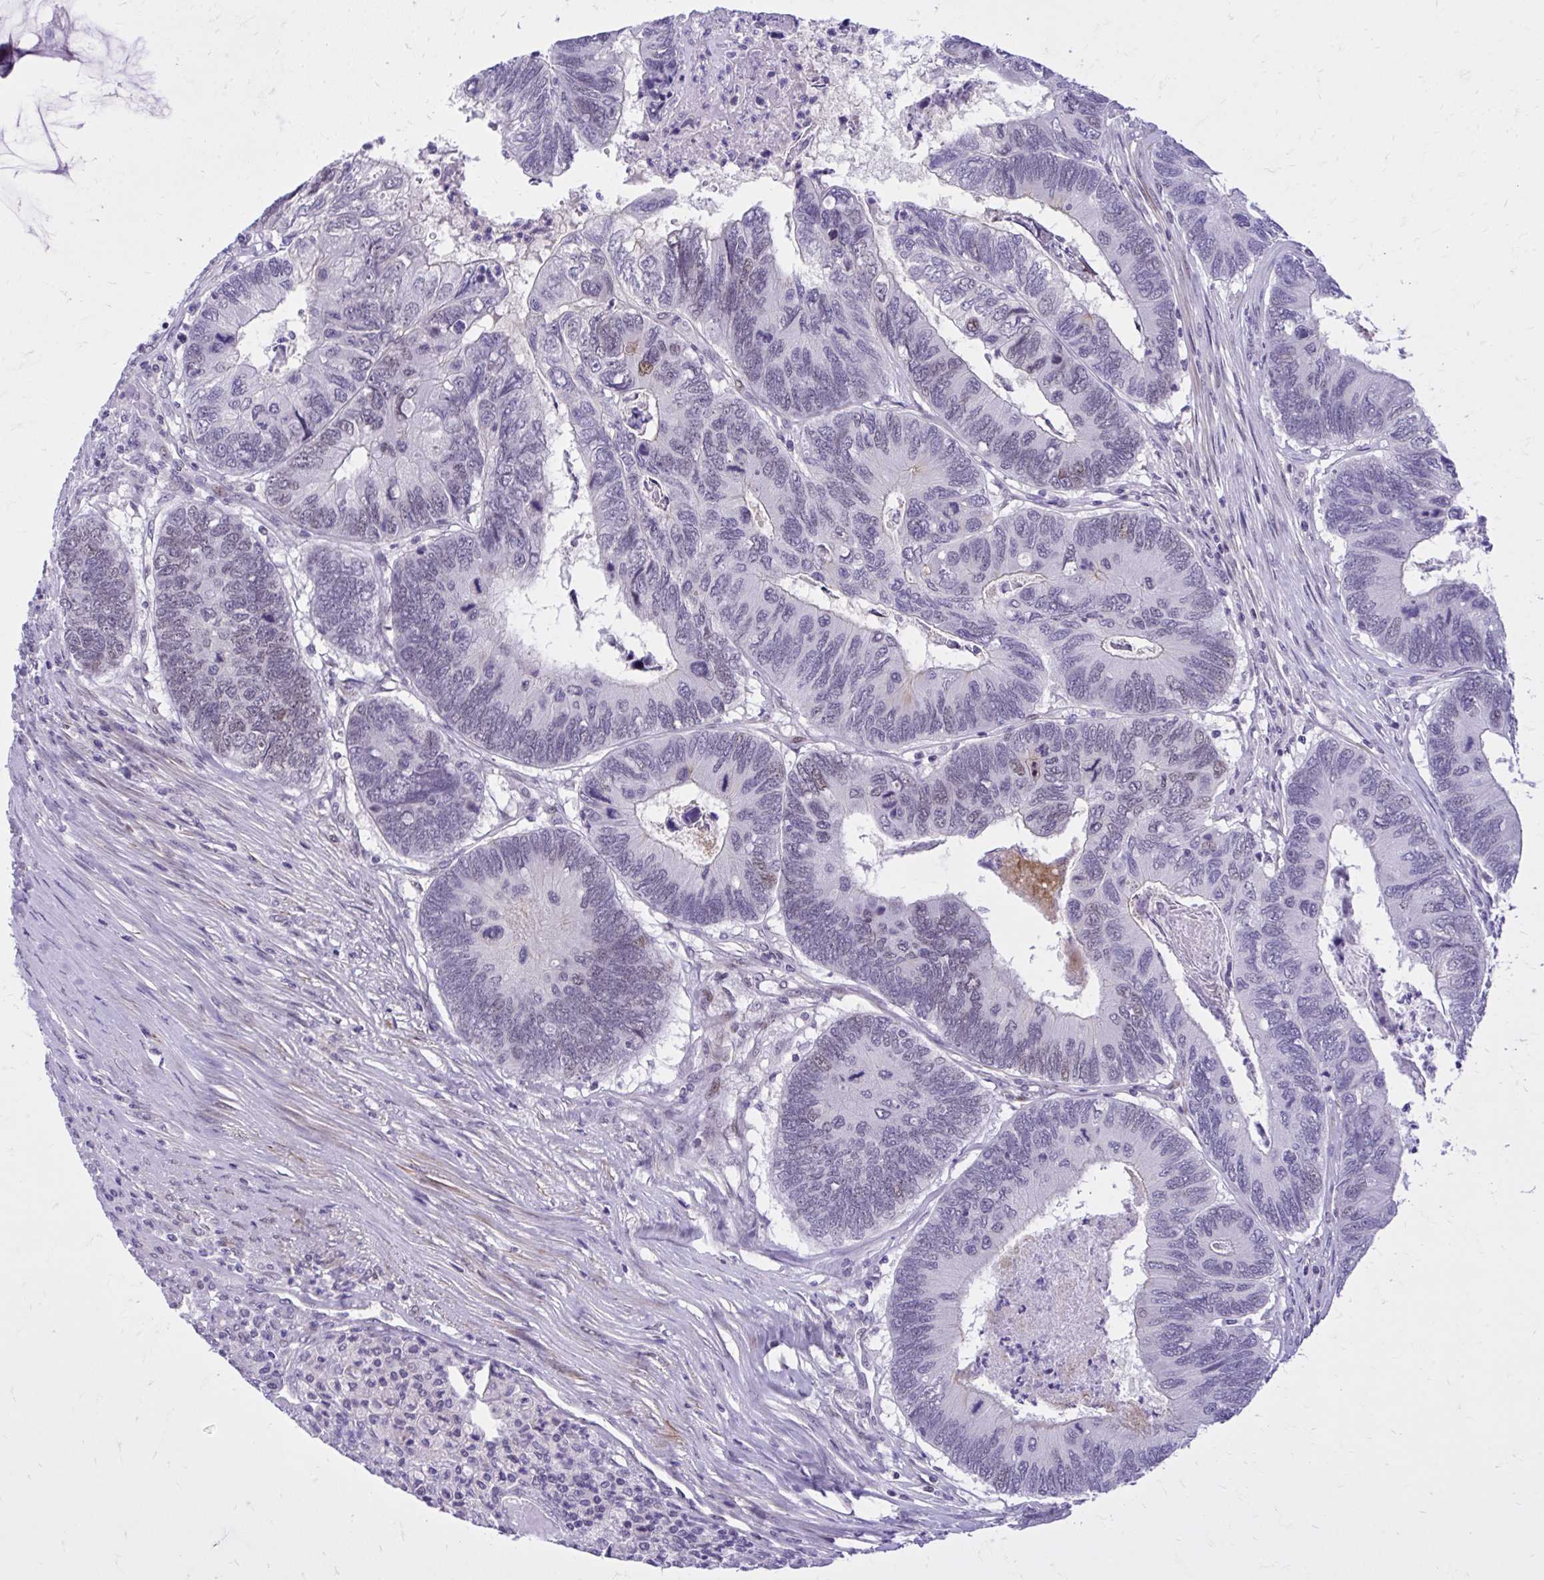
{"staining": {"intensity": "weak", "quantity": "25%-75%", "location": "nuclear"}, "tissue": "colorectal cancer", "cell_type": "Tumor cells", "image_type": "cancer", "snomed": [{"axis": "morphology", "description": "Adenocarcinoma, NOS"}, {"axis": "topography", "description": "Colon"}], "caption": "Human adenocarcinoma (colorectal) stained with a protein marker demonstrates weak staining in tumor cells.", "gene": "ZBTB25", "patient": {"sex": "female", "age": 67}}